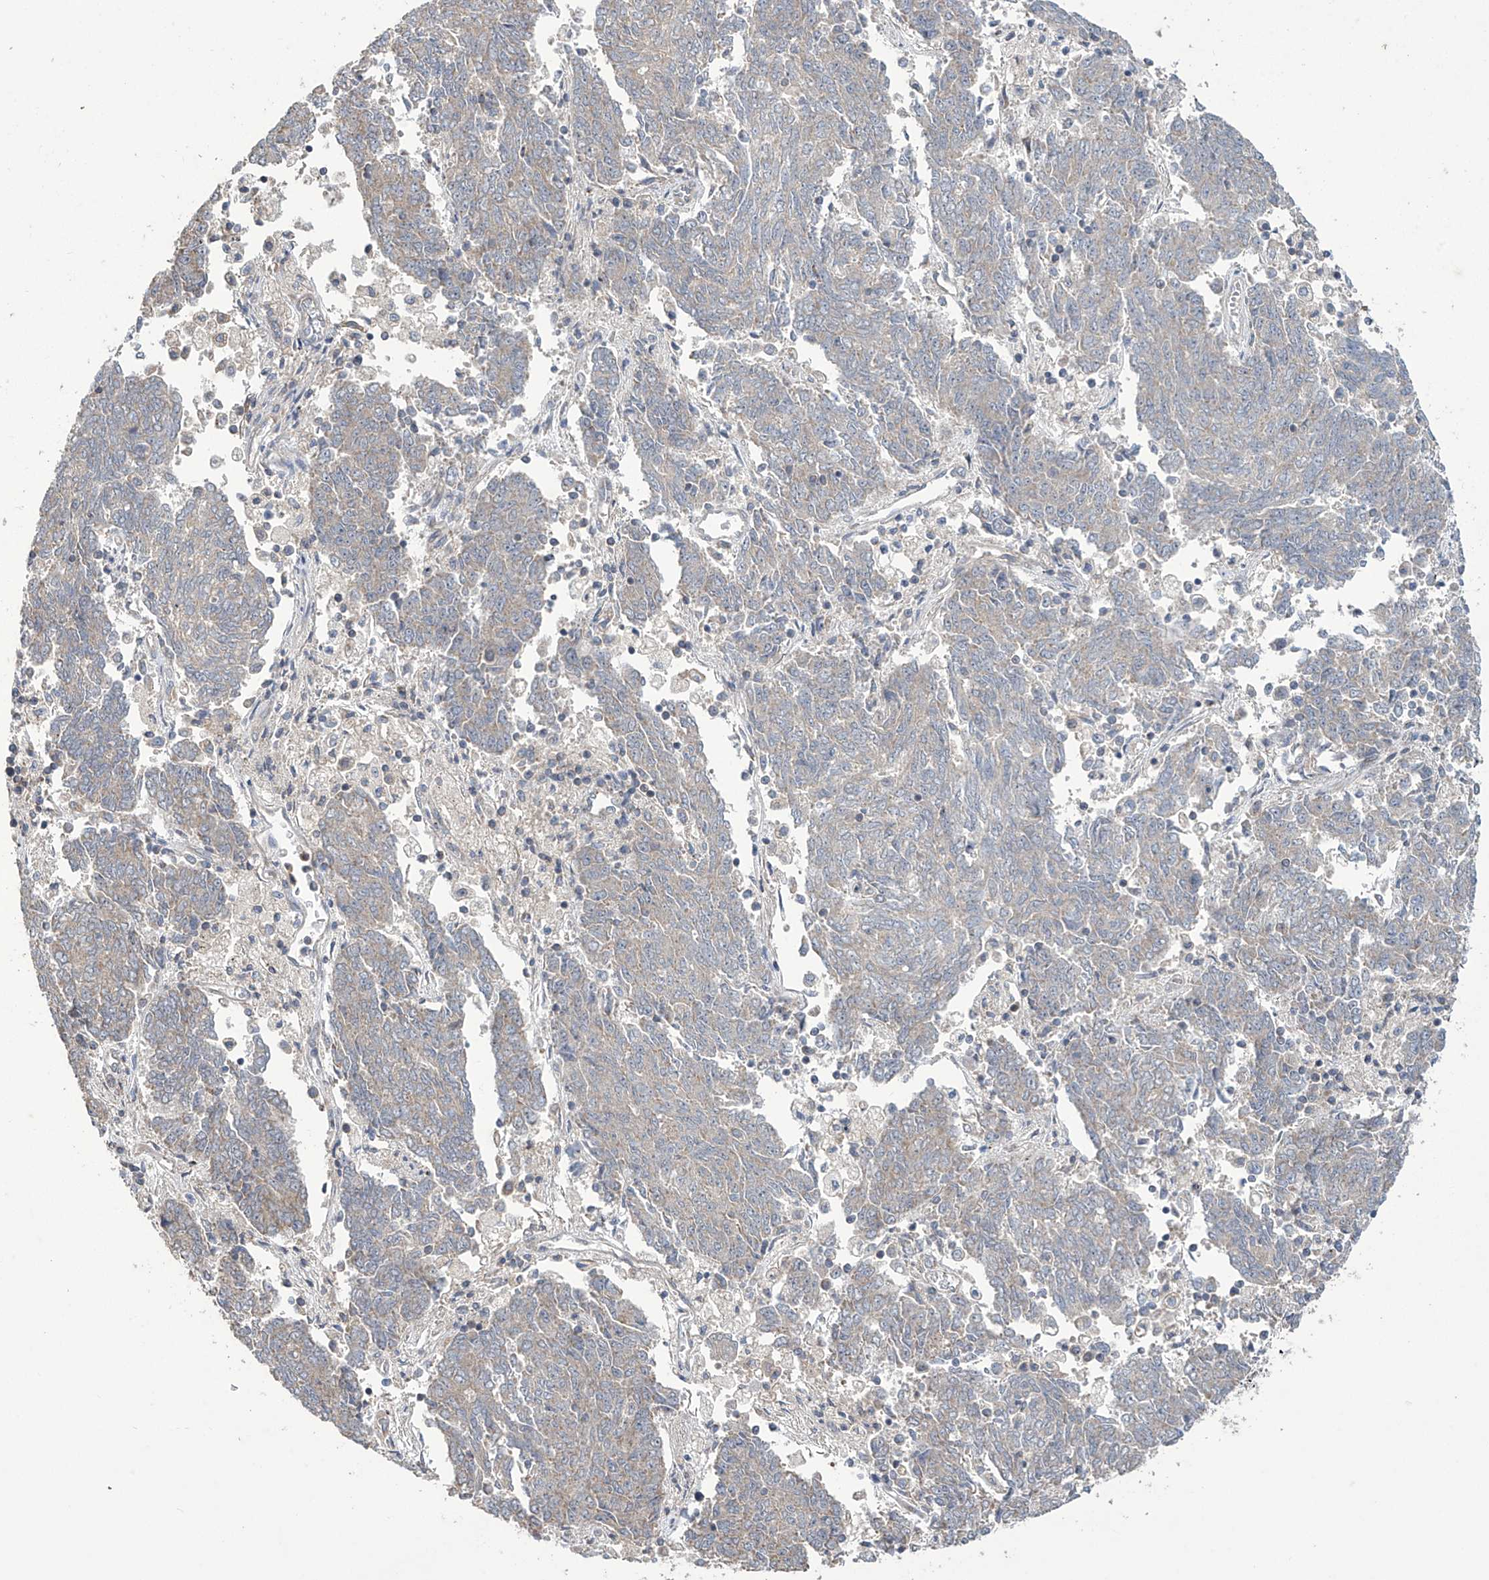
{"staining": {"intensity": "negative", "quantity": "none", "location": "none"}, "tissue": "endometrial cancer", "cell_type": "Tumor cells", "image_type": "cancer", "snomed": [{"axis": "morphology", "description": "Adenocarcinoma, NOS"}, {"axis": "topography", "description": "Endometrium"}], "caption": "Tumor cells show no significant staining in endometrial cancer (adenocarcinoma).", "gene": "TRIM60", "patient": {"sex": "female", "age": 80}}